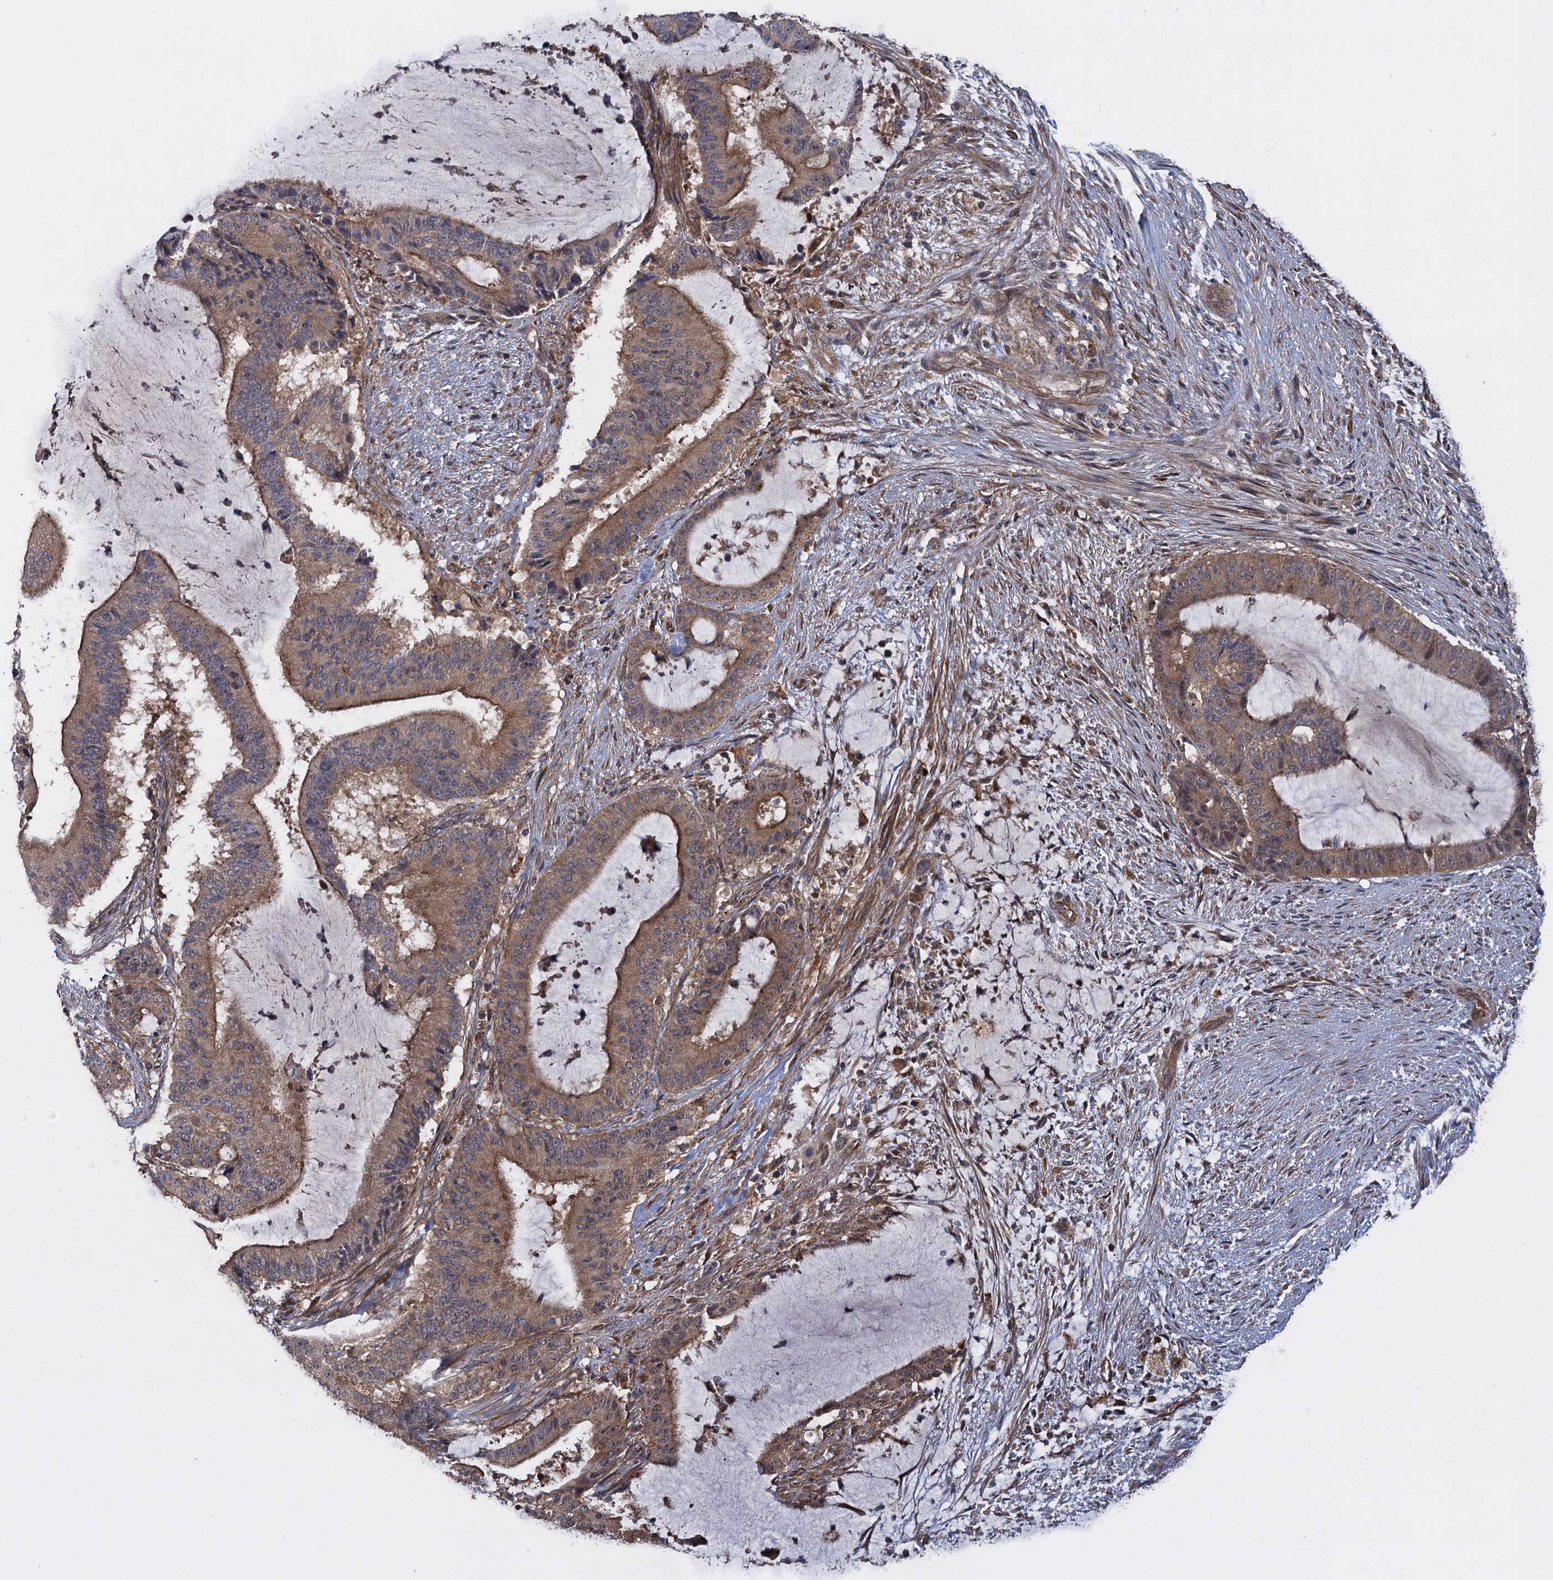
{"staining": {"intensity": "moderate", "quantity": ">75%", "location": "cytoplasmic/membranous"}, "tissue": "liver cancer", "cell_type": "Tumor cells", "image_type": "cancer", "snomed": [{"axis": "morphology", "description": "Normal tissue, NOS"}, {"axis": "morphology", "description": "Cholangiocarcinoma"}, {"axis": "topography", "description": "Liver"}, {"axis": "topography", "description": "Peripheral nerve tissue"}], "caption": "Protein expression analysis of human liver cancer reveals moderate cytoplasmic/membranous positivity in about >75% of tumor cells.", "gene": "HAUS1", "patient": {"sex": "female", "age": 73}}